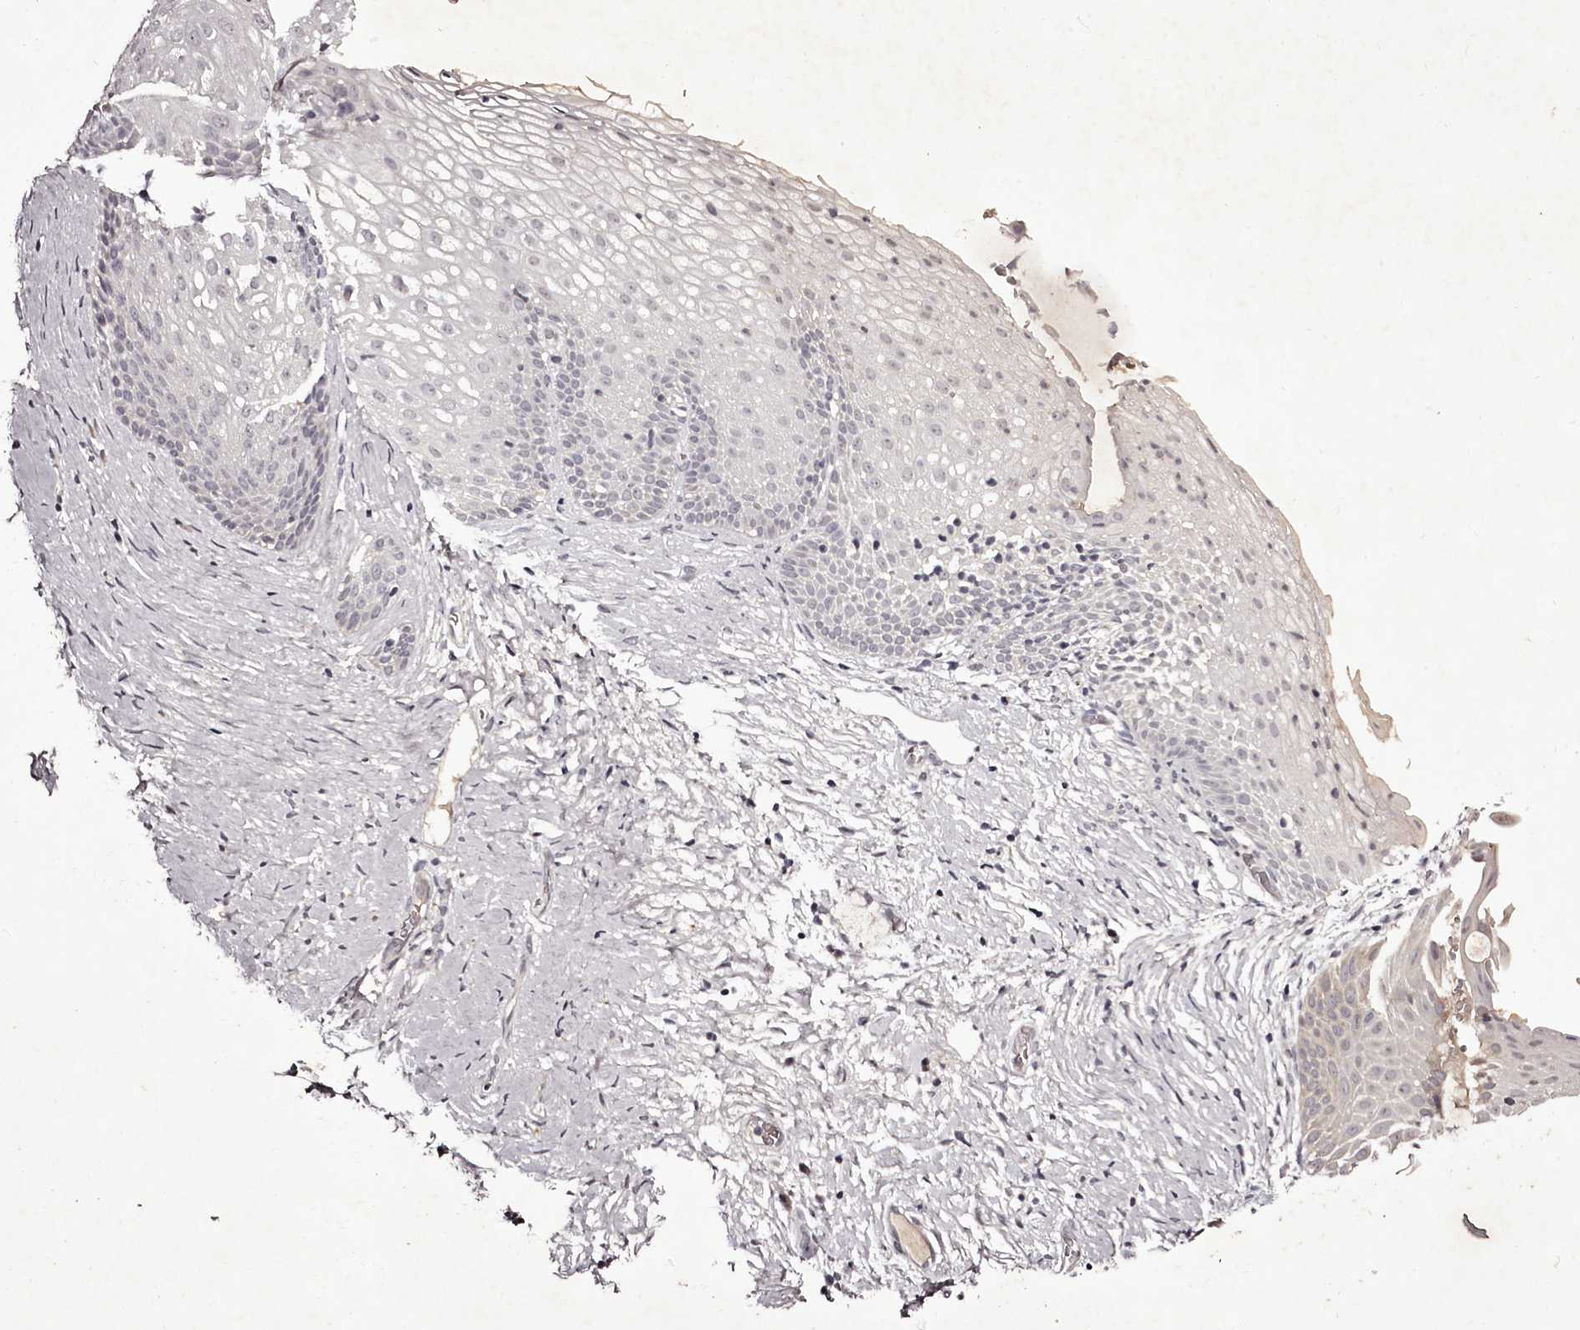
{"staining": {"intensity": "negative", "quantity": "none", "location": "none"}, "tissue": "cervix", "cell_type": "Glandular cells", "image_type": "normal", "snomed": [{"axis": "morphology", "description": "Normal tissue, NOS"}, {"axis": "topography", "description": "Cervix"}], "caption": "This image is of unremarkable cervix stained with IHC to label a protein in brown with the nuclei are counter-stained blue. There is no staining in glandular cells. The staining is performed using DAB brown chromogen with nuclei counter-stained in using hematoxylin.", "gene": "RBMXL2", "patient": {"sex": "female", "age": 33}}